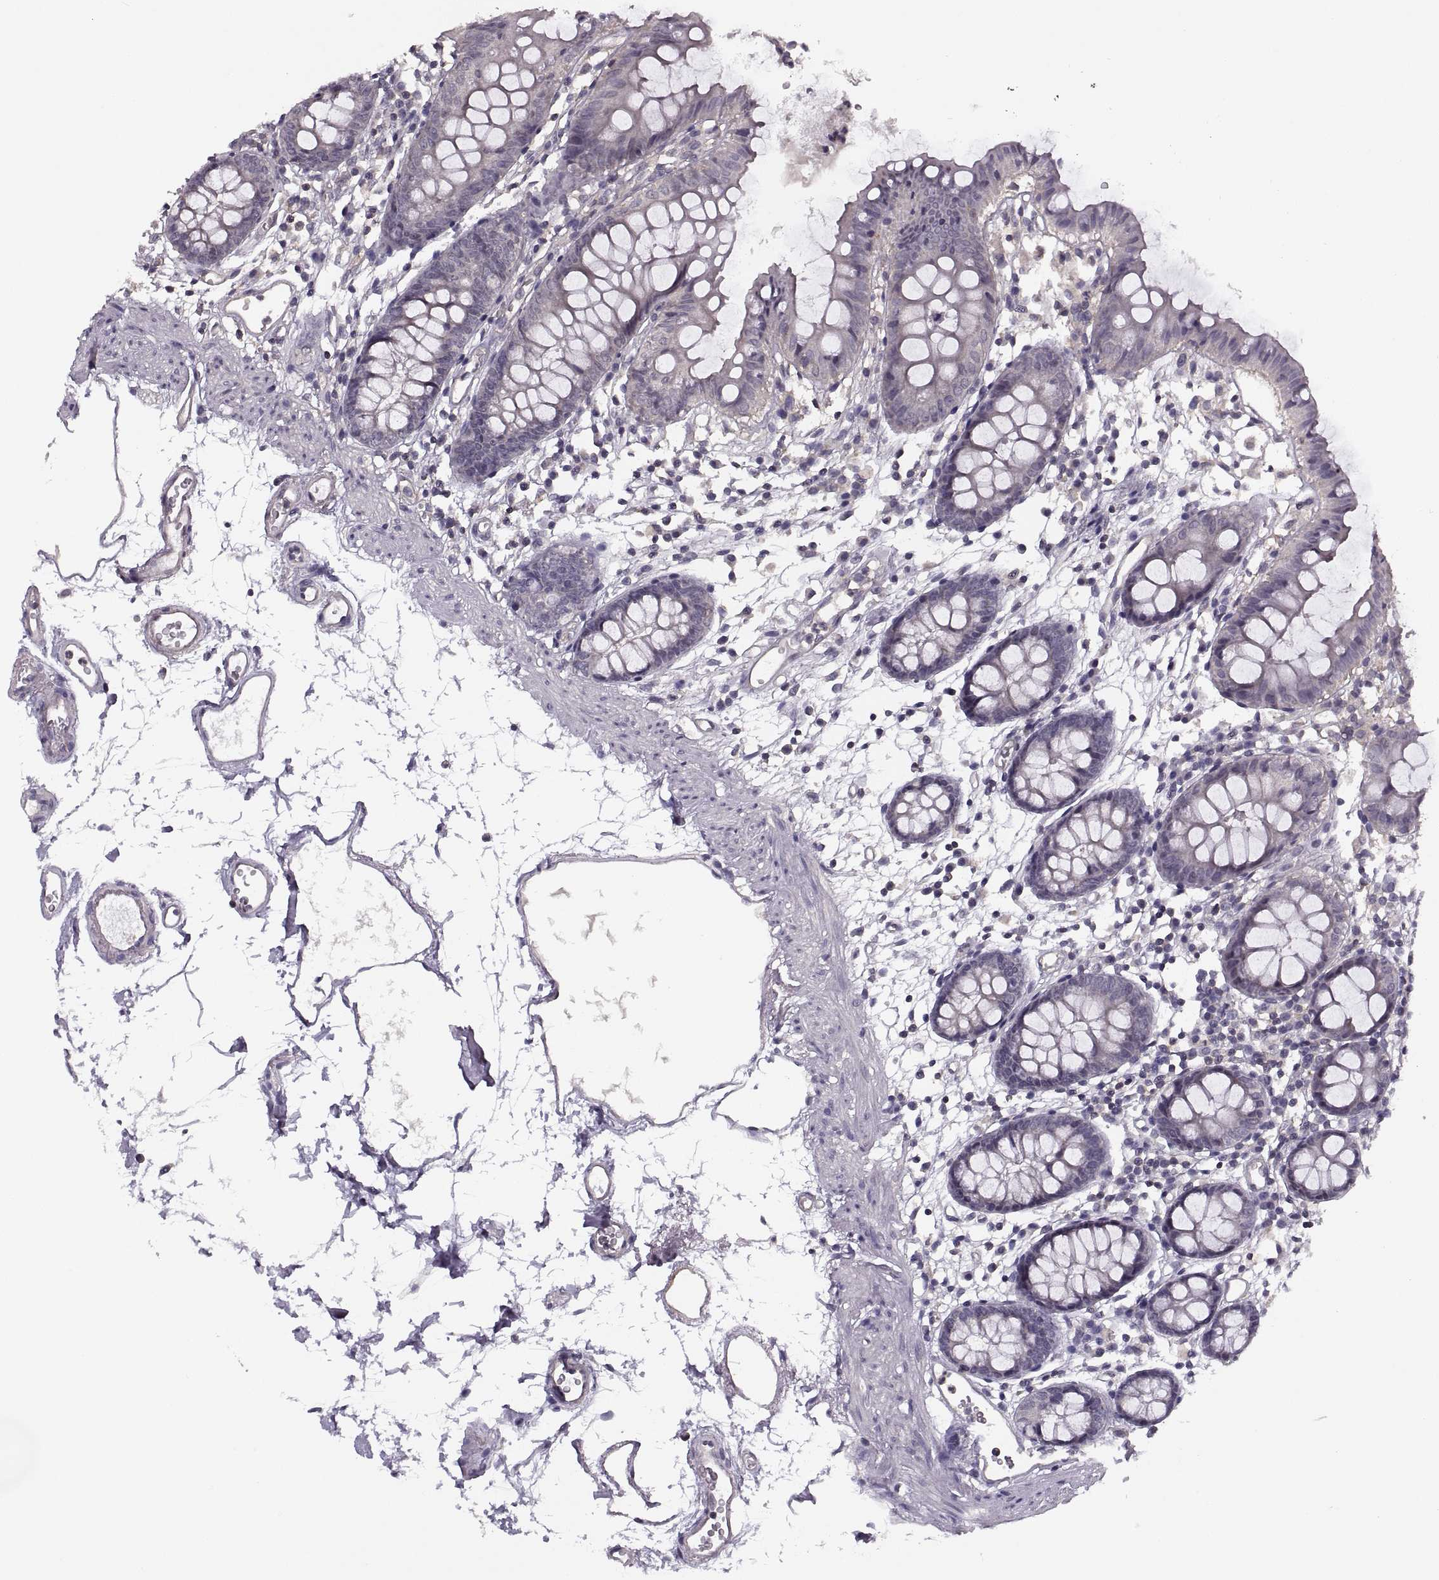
{"staining": {"intensity": "negative", "quantity": "none", "location": "none"}, "tissue": "colon", "cell_type": "Endothelial cells", "image_type": "normal", "snomed": [{"axis": "morphology", "description": "Normal tissue, NOS"}, {"axis": "topography", "description": "Colon"}], "caption": "This is an IHC micrograph of benign colon. There is no positivity in endothelial cells.", "gene": "LUZP2", "patient": {"sex": "female", "age": 84}}